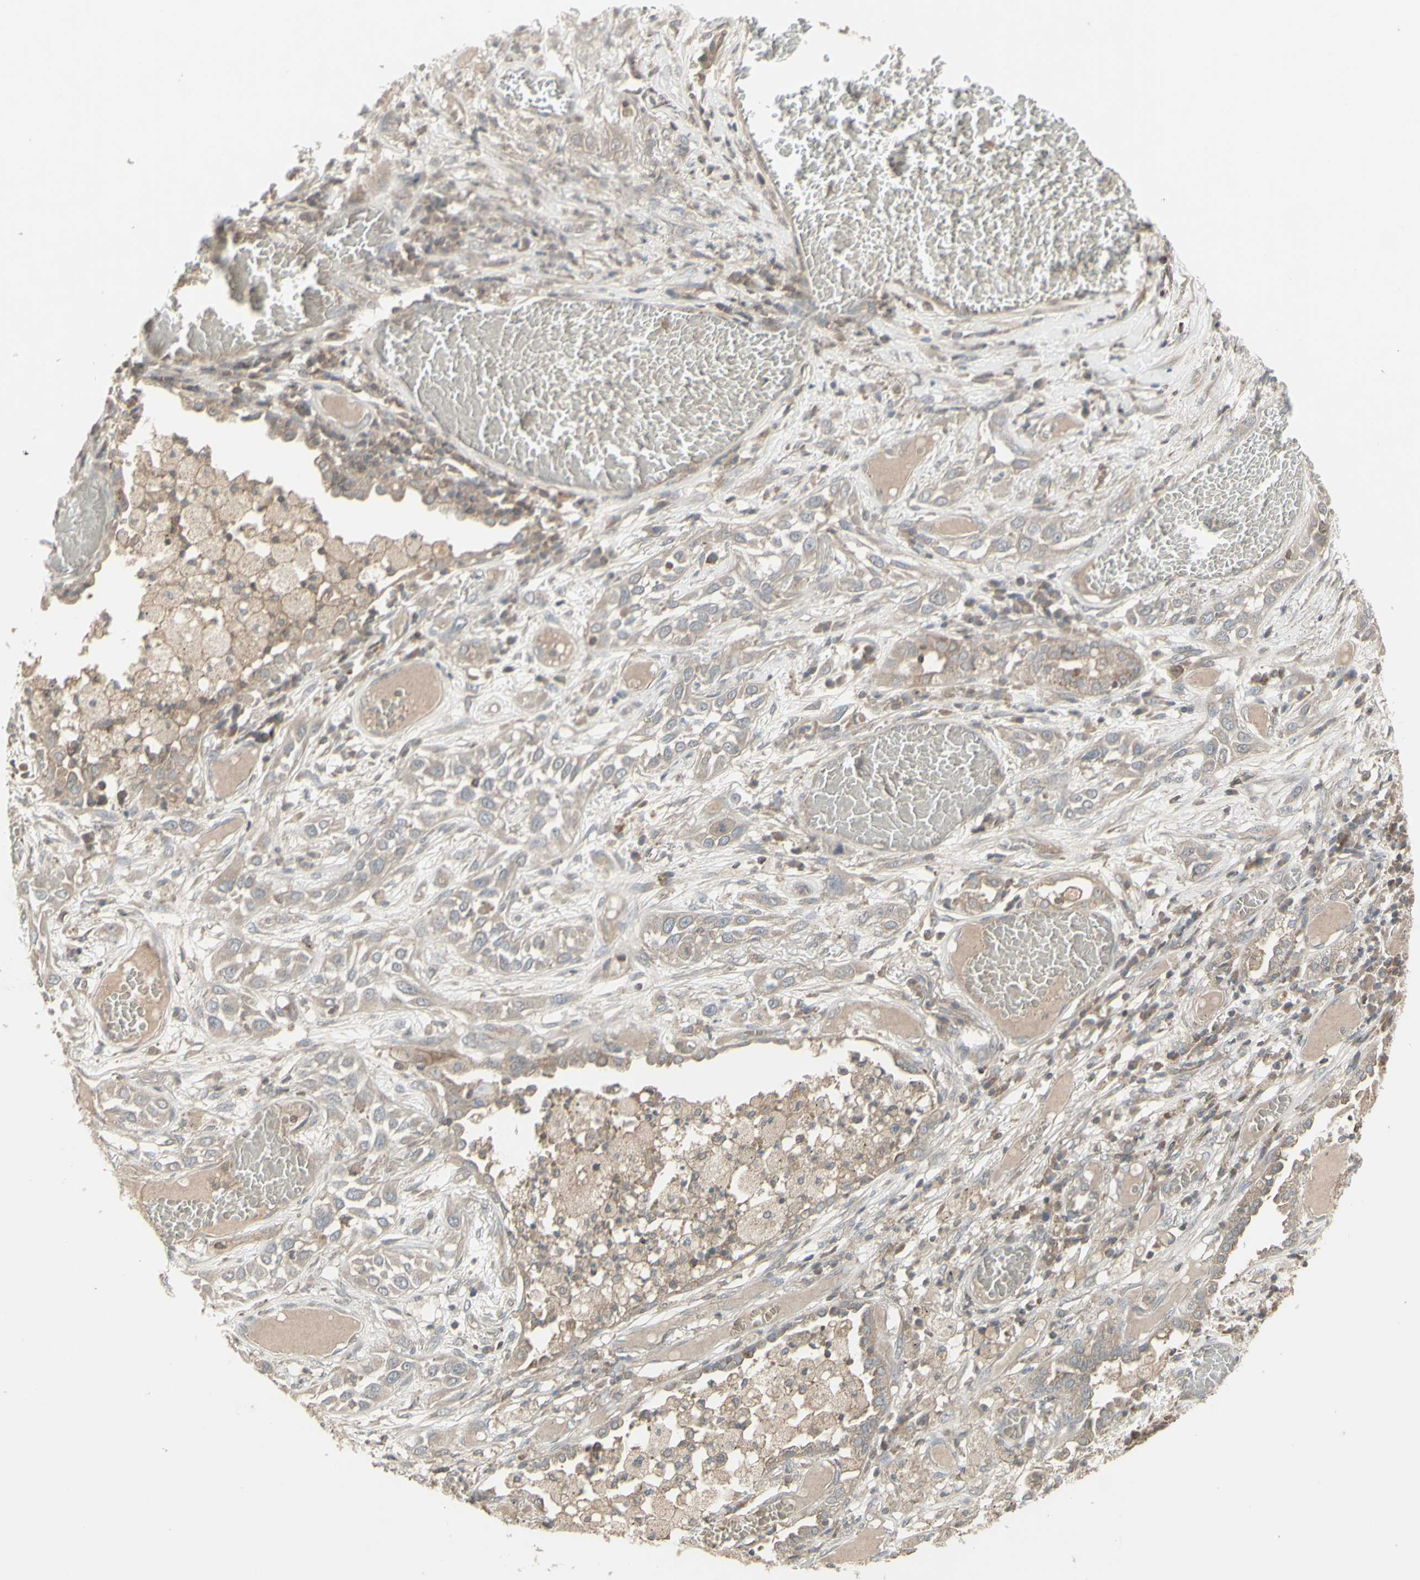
{"staining": {"intensity": "weak", "quantity": "25%-75%", "location": "cytoplasmic/membranous"}, "tissue": "lung cancer", "cell_type": "Tumor cells", "image_type": "cancer", "snomed": [{"axis": "morphology", "description": "Squamous cell carcinoma, NOS"}, {"axis": "topography", "description": "Lung"}], "caption": "Squamous cell carcinoma (lung) tissue exhibits weak cytoplasmic/membranous staining in approximately 25%-75% of tumor cells, visualized by immunohistochemistry. (DAB (3,3'-diaminobenzidine) = brown stain, brightfield microscopy at high magnification).", "gene": "CSK", "patient": {"sex": "male", "age": 71}}